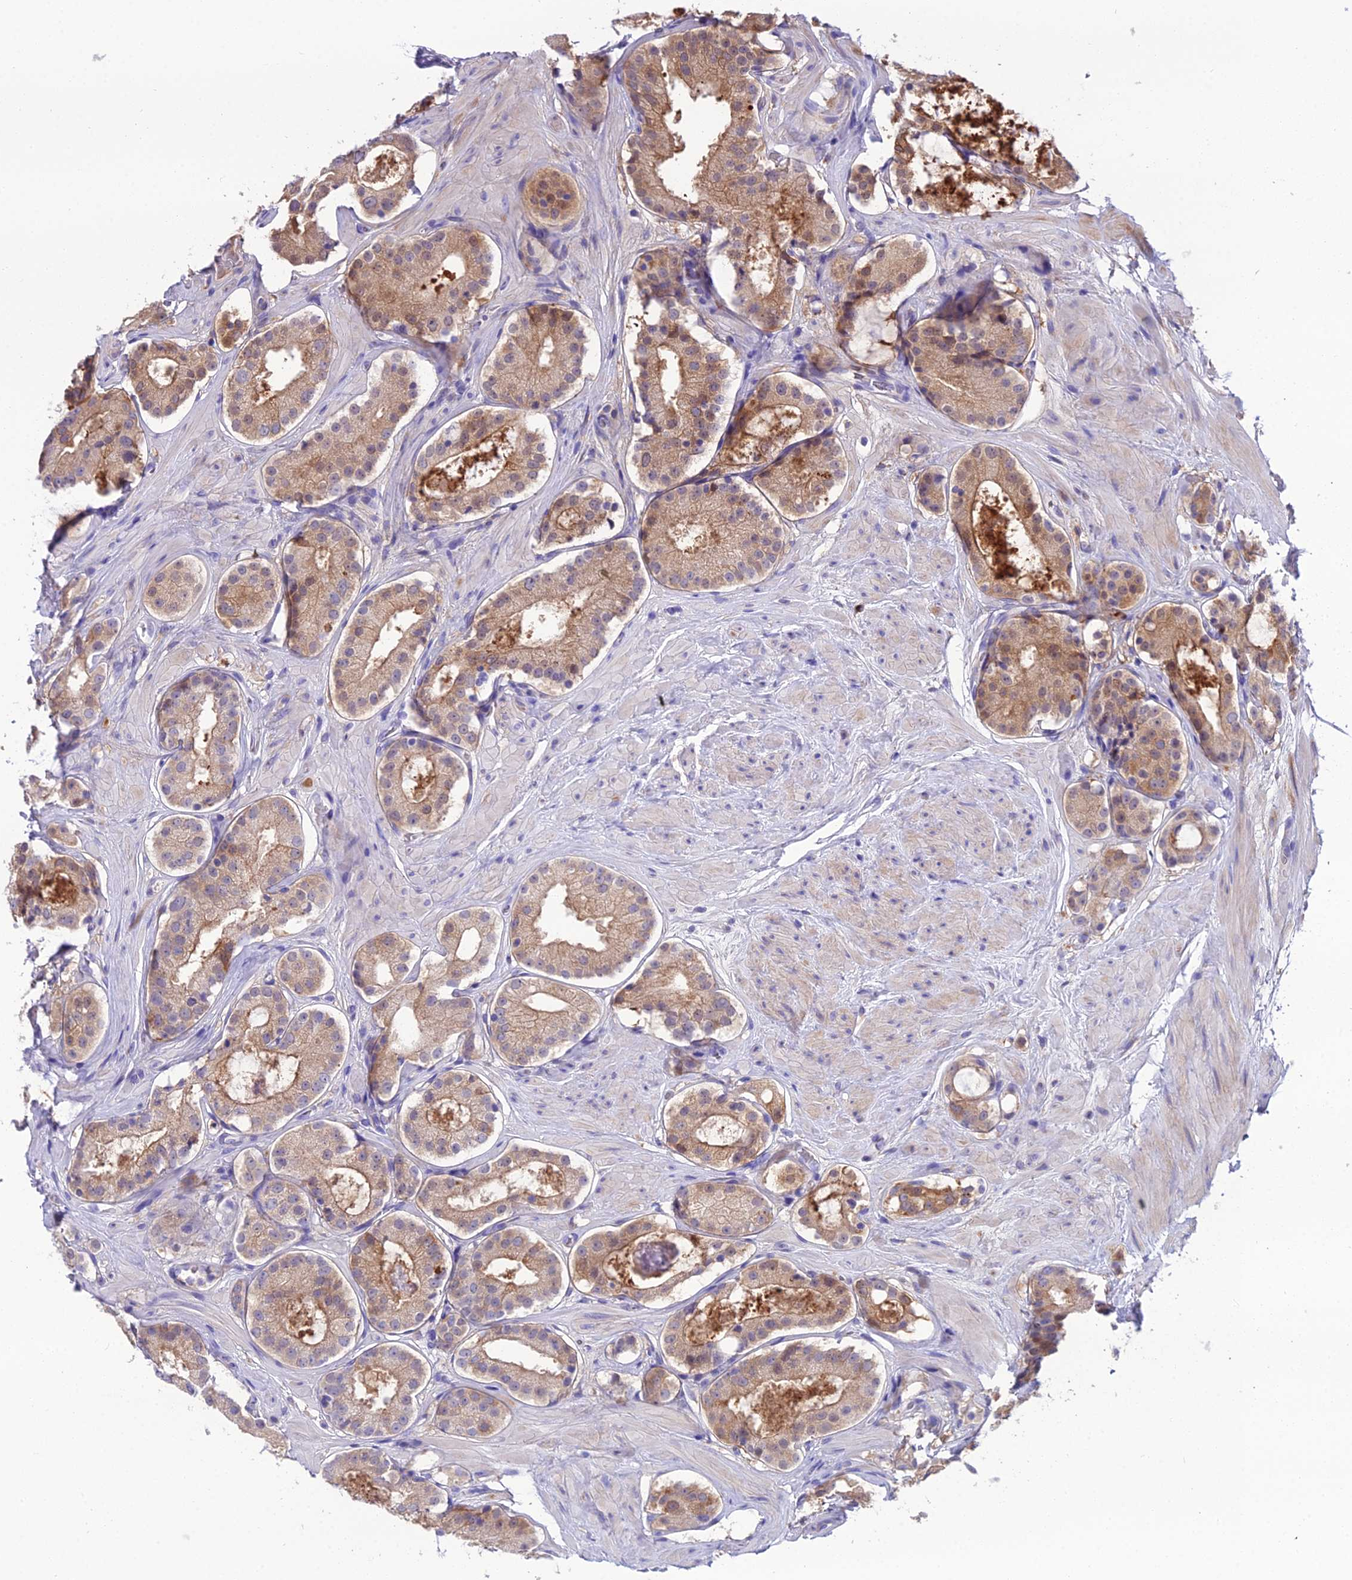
{"staining": {"intensity": "moderate", "quantity": "25%-75%", "location": "cytoplasmic/membranous"}, "tissue": "prostate cancer", "cell_type": "Tumor cells", "image_type": "cancer", "snomed": [{"axis": "morphology", "description": "Adenocarcinoma, High grade"}, {"axis": "topography", "description": "Prostate"}], "caption": "Brown immunohistochemical staining in human prostate cancer (adenocarcinoma (high-grade)) demonstrates moderate cytoplasmic/membranous positivity in about 25%-75% of tumor cells. (Stains: DAB (3,3'-diaminobenzidine) in brown, nuclei in blue, Microscopy: brightfield microscopy at high magnification).", "gene": "MB21D2", "patient": {"sex": "male", "age": 65}}